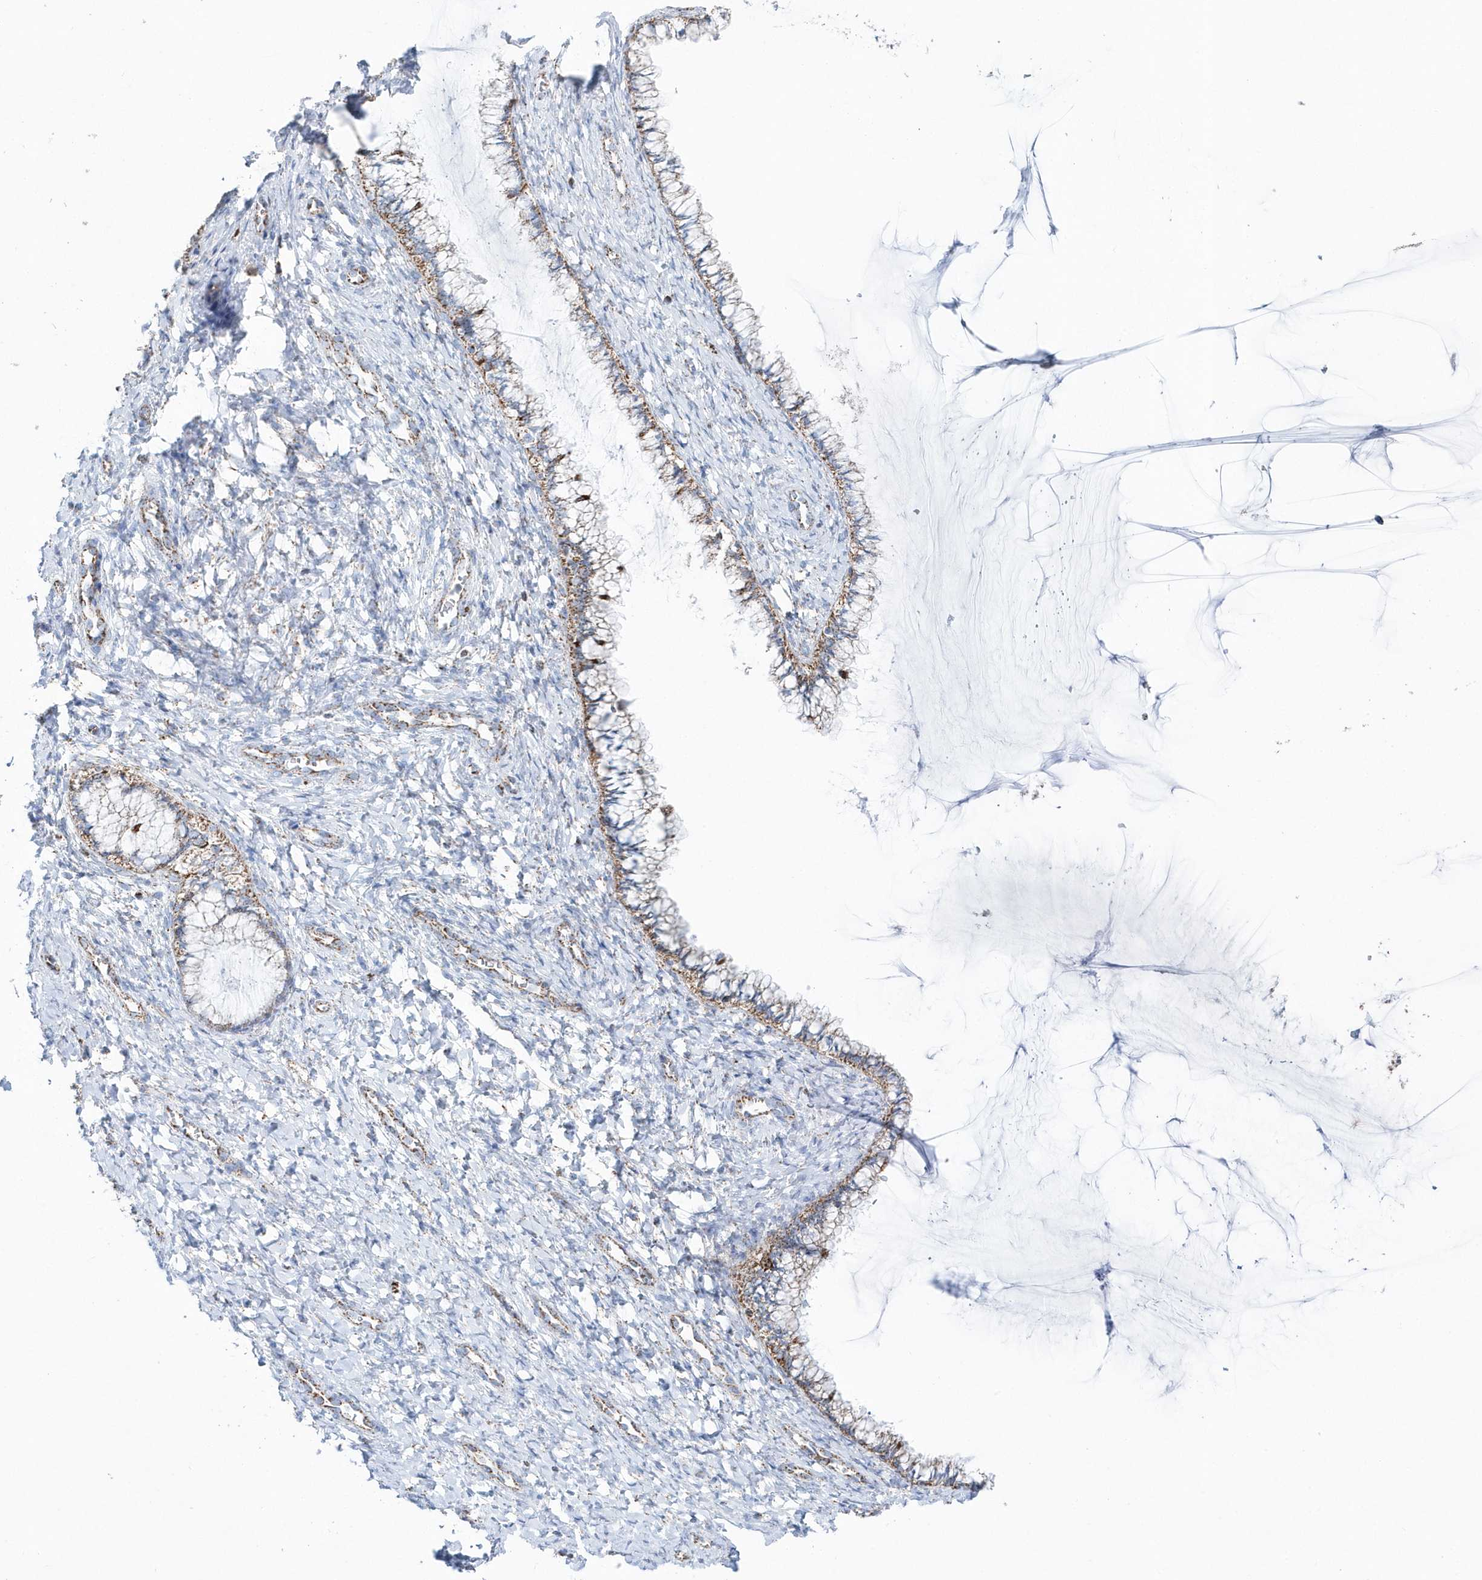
{"staining": {"intensity": "moderate", "quantity": ">75%", "location": "cytoplasmic/membranous"}, "tissue": "cervix", "cell_type": "Glandular cells", "image_type": "normal", "snomed": [{"axis": "morphology", "description": "Normal tissue, NOS"}, {"axis": "morphology", "description": "Adenocarcinoma, NOS"}, {"axis": "topography", "description": "Cervix"}], "caption": "Immunohistochemistry histopathology image of normal human cervix stained for a protein (brown), which reveals medium levels of moderate cytoplasmic/membranous staining in approximately >75% of glandular cells.", "gene": "TMCO6", "patient": {"sex": "female", "age": 29}}